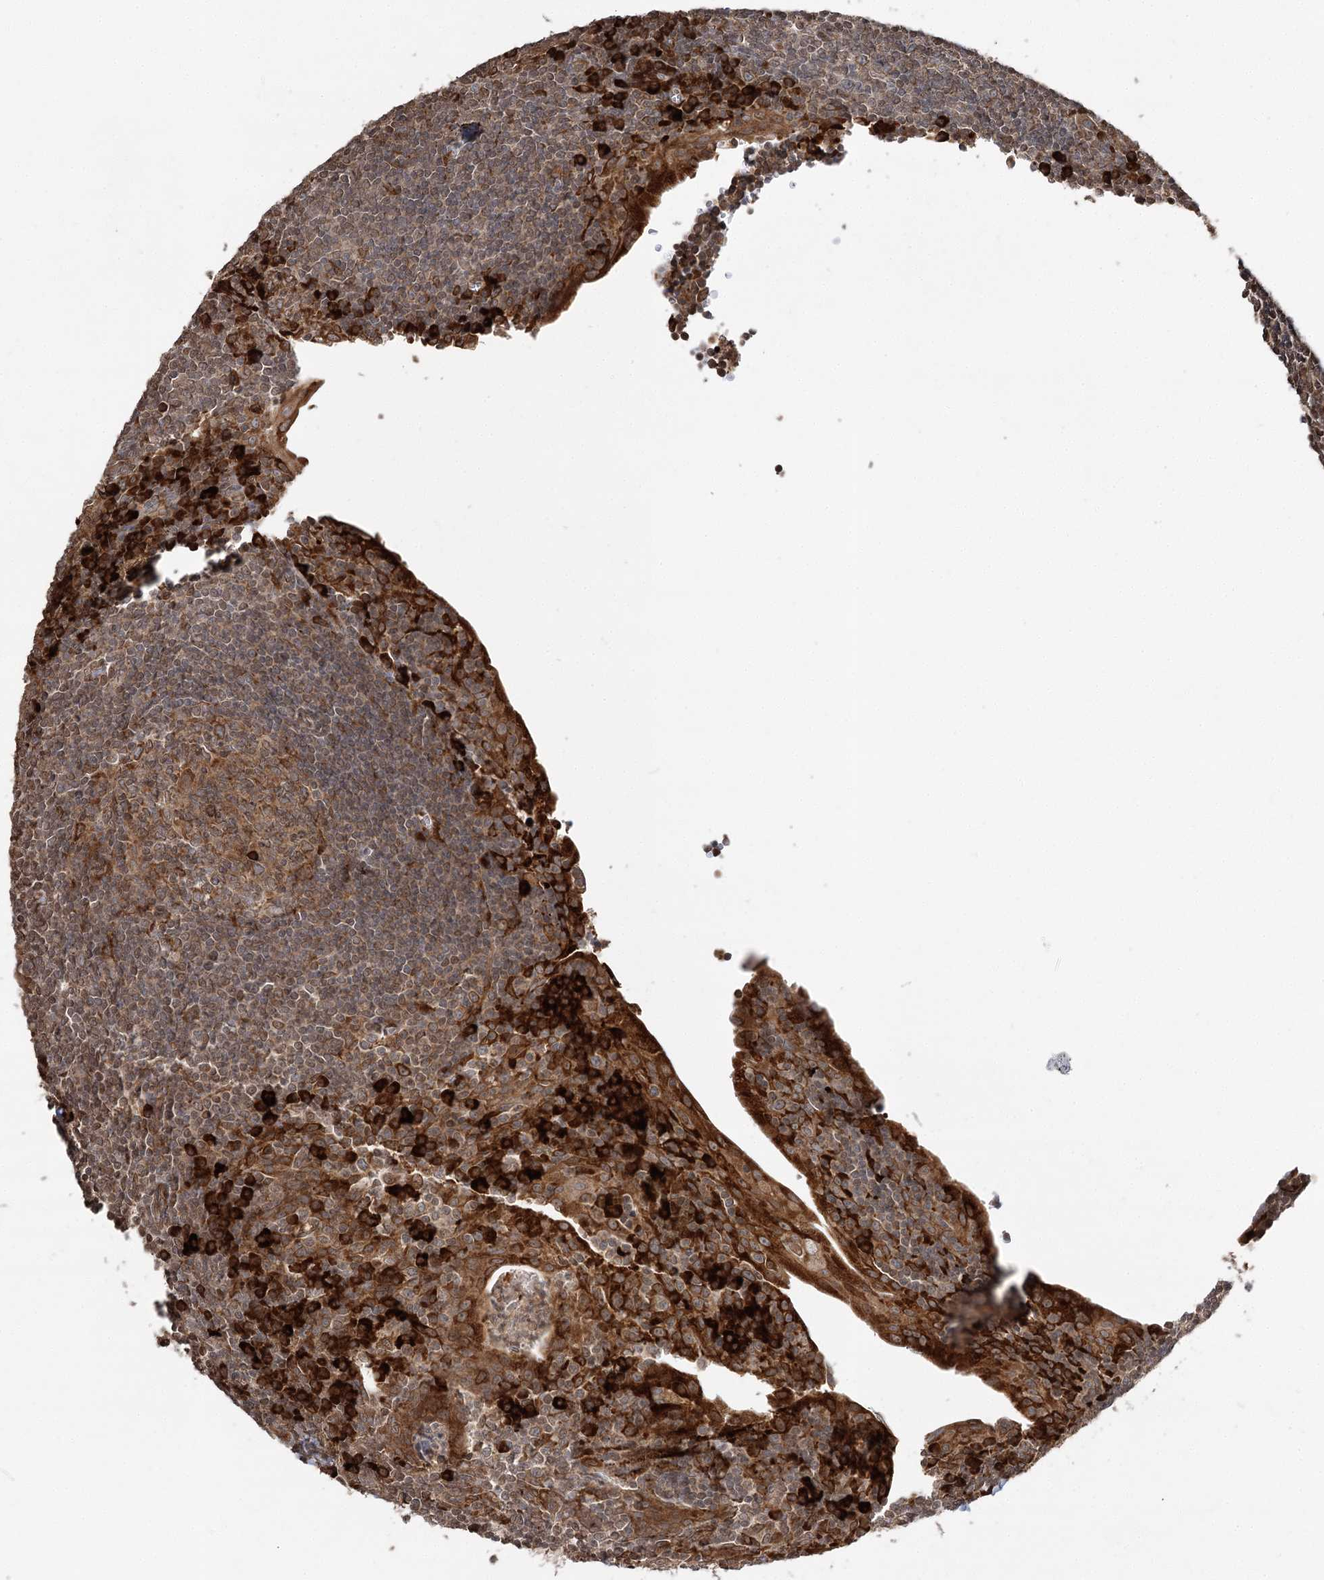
{"staining": {"intensity": "moderate", "quantity": ">75%", "location": "cytoplasmic/membranous"}, "tissue": "tonsil", "cell_type": "Germinal center cells", "image_type": "normal", "snomed": [{"axis": "morphology", "description": "Normal tissue, NOS"}, {"axis": "topography", "description": "Tonsil"}], "caption": "Germinal center cells reveal medium levels of moderate cytoplasmic/membranous expression in about >75% of cells in benign human tonsil.", "gene": "DNAJB14", "patient": {"sex": "male", "age": 37}}